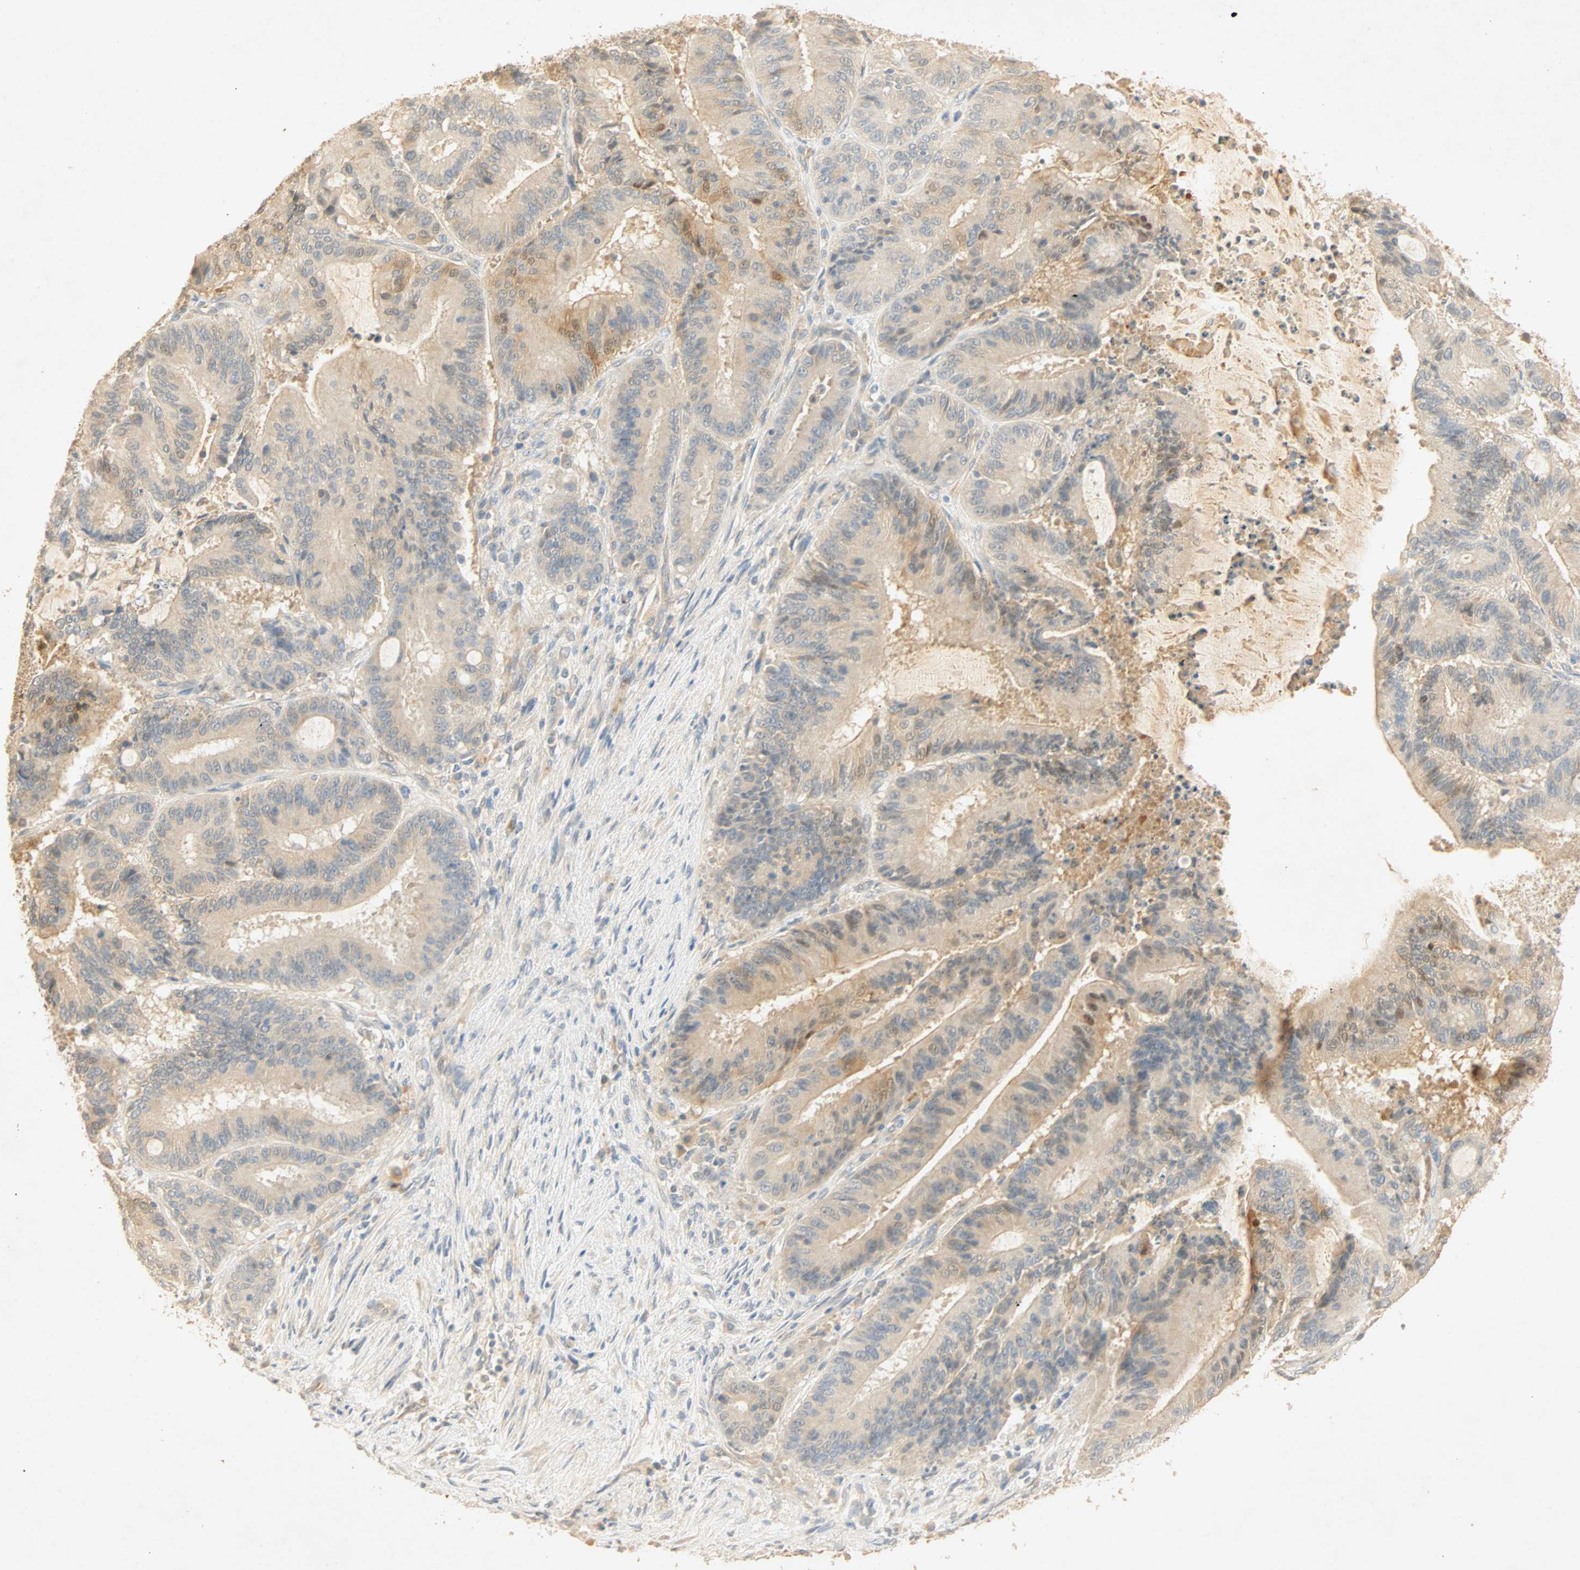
{"staining": {"intensity": "weak", "quantity": "<25%", "location": "cytoplasmic/membranous"}, "tissue": "liver cancer", "cell_type": "Tumor cells", "image_type": "cancer", "snomed": [{"axis": "morphology", "description": "Cholangiocarcinoma"}, {"axis": "topography", "description": "Liver"}], "caption": "Liver cholangiocarcinoma stained for a protein using IHC reveals no expression tumor cells.", "gene": "SELENBP1", "patient": {"sex": "female", "age": 73}}